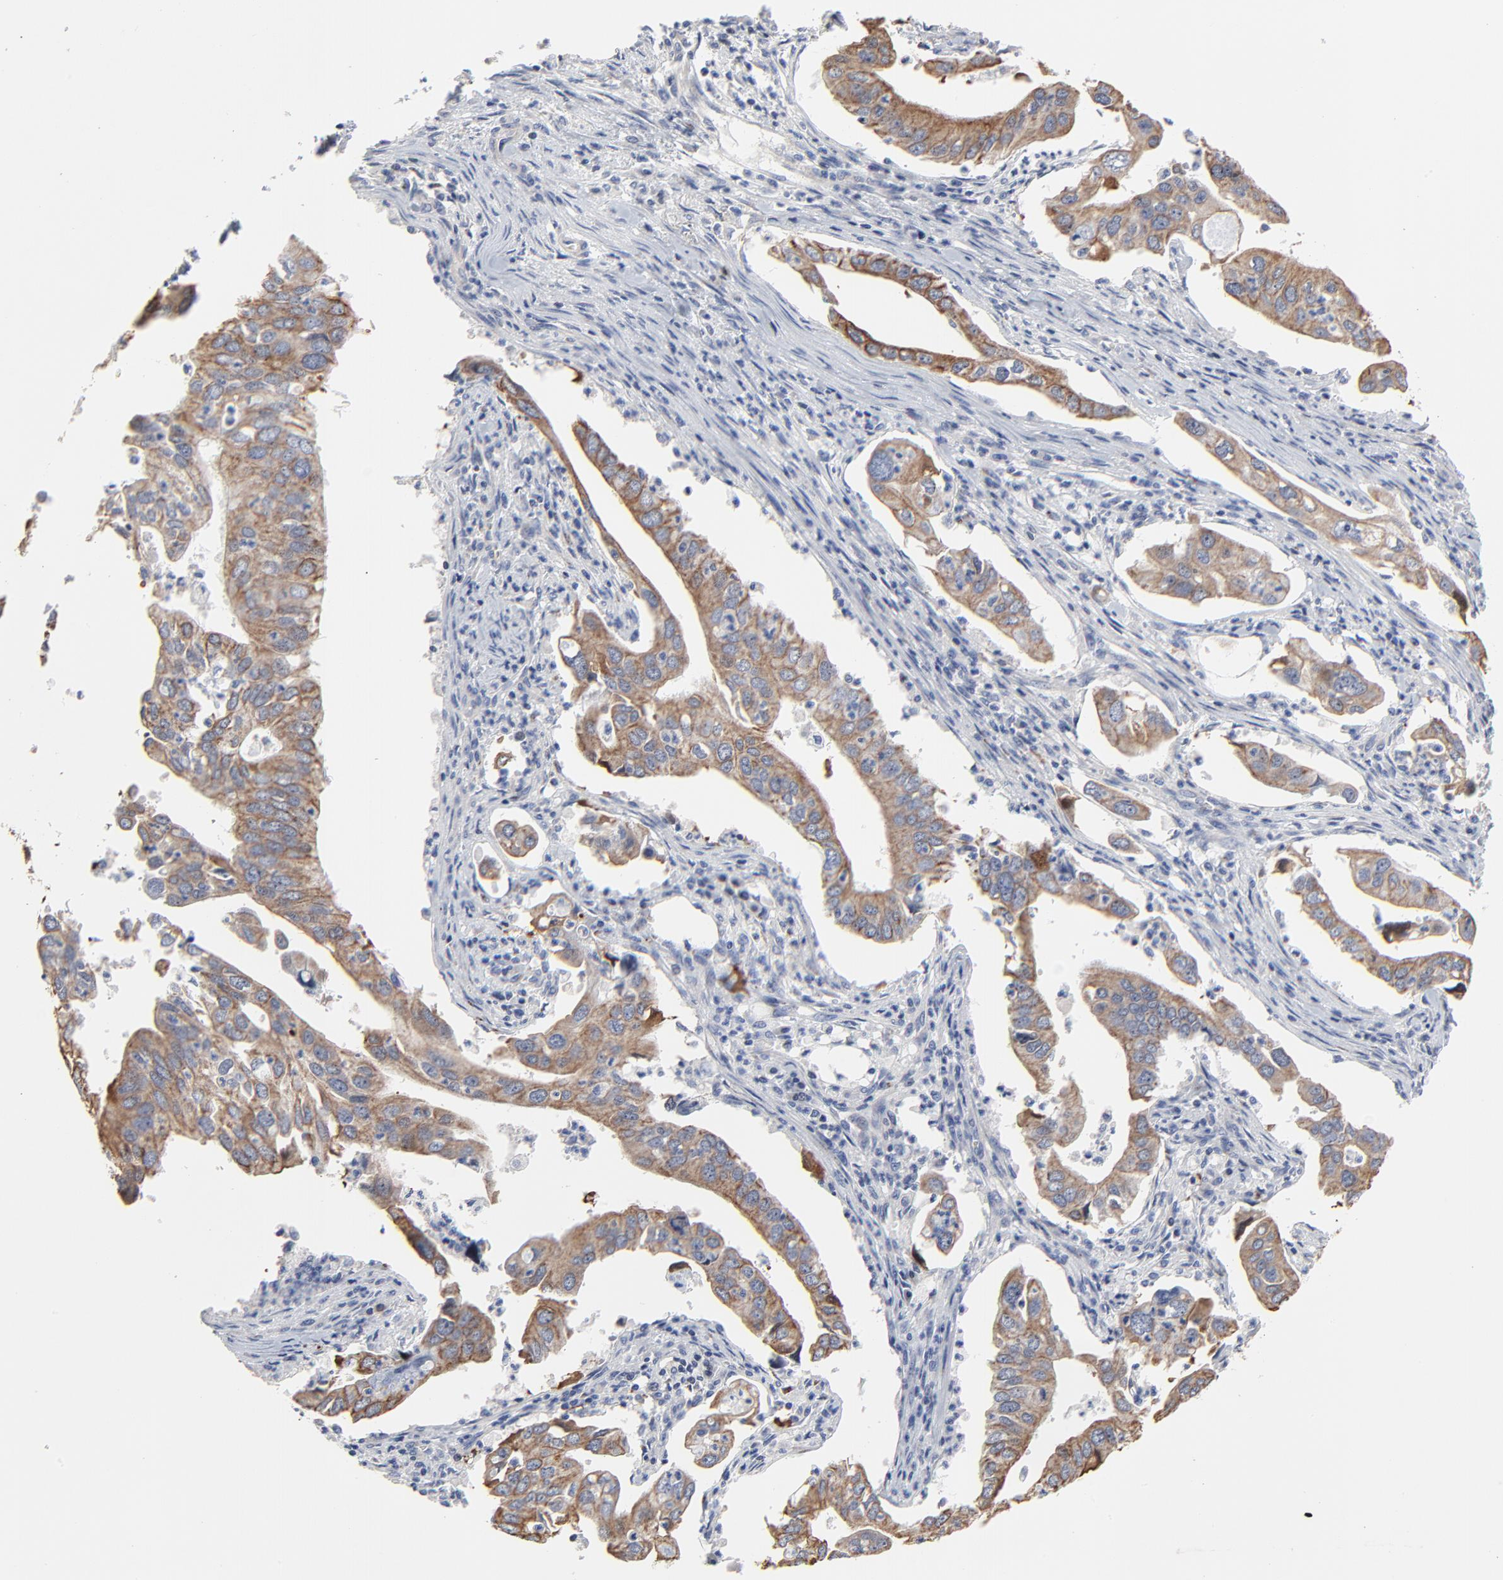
{"staining": {"intensity": "weak", "quantity": ">75%", "location": "cytoplasmic/membranous"}, "tissue": "lung cancer", "cell_type": "Tumor cells", "image_type": "cancer", "snomed": [{"axis": "morphology", "description": "Adenocarcinoma, NOS"}, {"axis": "topography", "description": "Lung"}], "caption": "Protein expression analysis of adenocarcinoma (lung) displays weak cytoplasmic/membranous positivity in about >75% of tumor cells. Using DAB (3,3'-diaminobenzidine) (brown) and hematoxylin (blue) stains, captured at high magnification using brightfield microscopy.", "gene": "LNX1", "patient": {"sex": "male", "age": 48}}